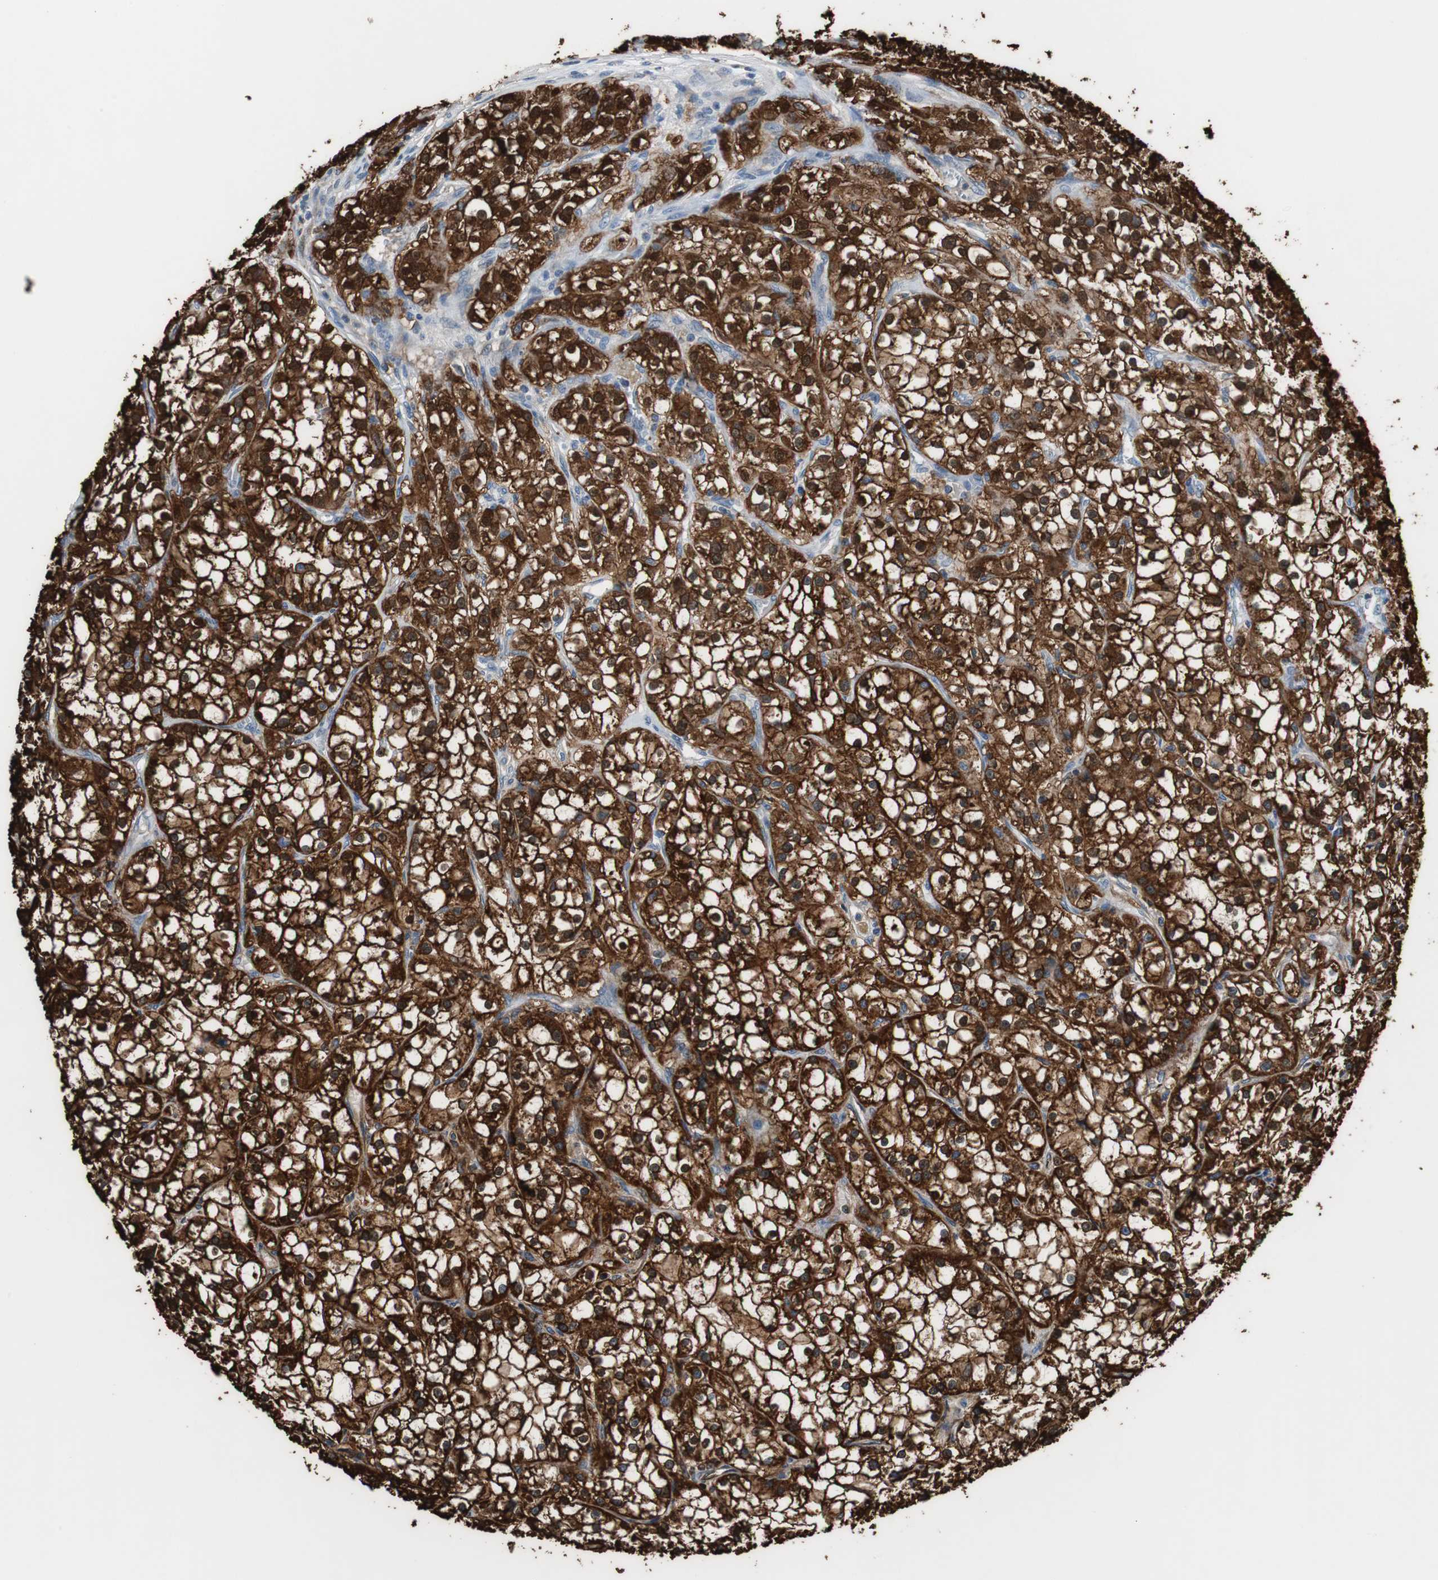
{"staining": {"intensity": "strong", "quantity": ">75%", "location": "cytoplasmic/membranous"}, "tissue": "renal cancer", "cell_type": "Tumor cells", "image_type": "cancer", "snomed": [{"axis": "morphology", "description": "Adenocarcinoma, NOS"}, {"axis": "topography", "description": "Kidney"}], "caption": "A histopathology image of renal cancer (adenocarcinoma) stained for a protein exhibits strong cytoplasmic/membranous brown staining in tumor cells. The protein is shown in brown color, while the nuclei are stained blue.", "gene": "ANXA4", "patient": {"sex": "female", "age": 52}}